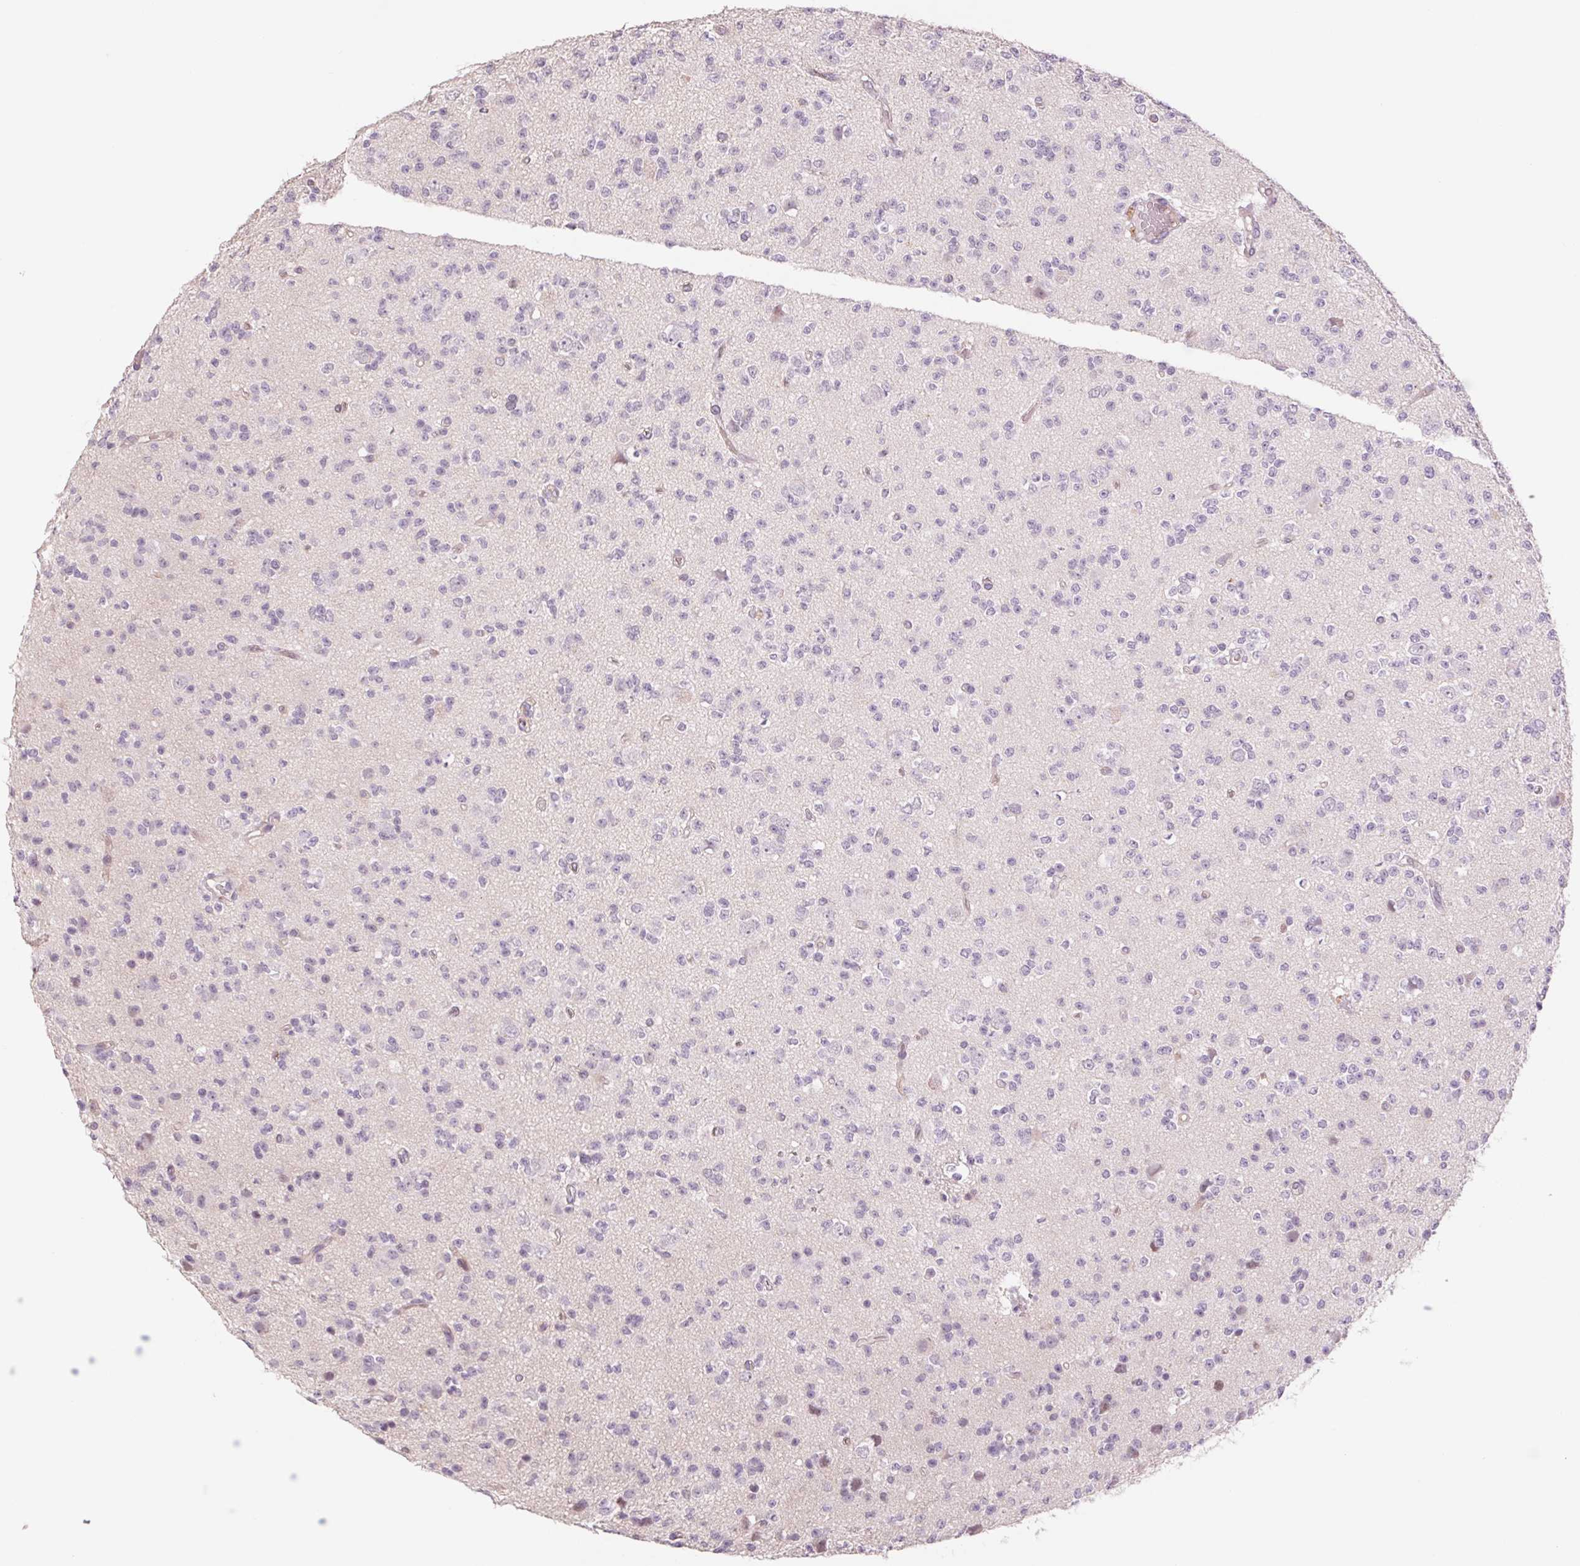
{"staining": {"intensity": "negative", "quantity": "none", "location": "none"}, "tissue": "glioma", "cell_type": "Tumor cells", "image_type": "cancer", "snomed": [{"axis": "morphology", "description": "Glioma, malignant, High grade"}, {"axis": "topography", "description": "Brain"}], "caption": "Immunohistochemistry image of human malignant glioma (high-grade) stained for a protein (brown), which demonstrates no expression in tumor cells.", "gene": "KRT1", "patient": {"sex": "male", "age": 36}}